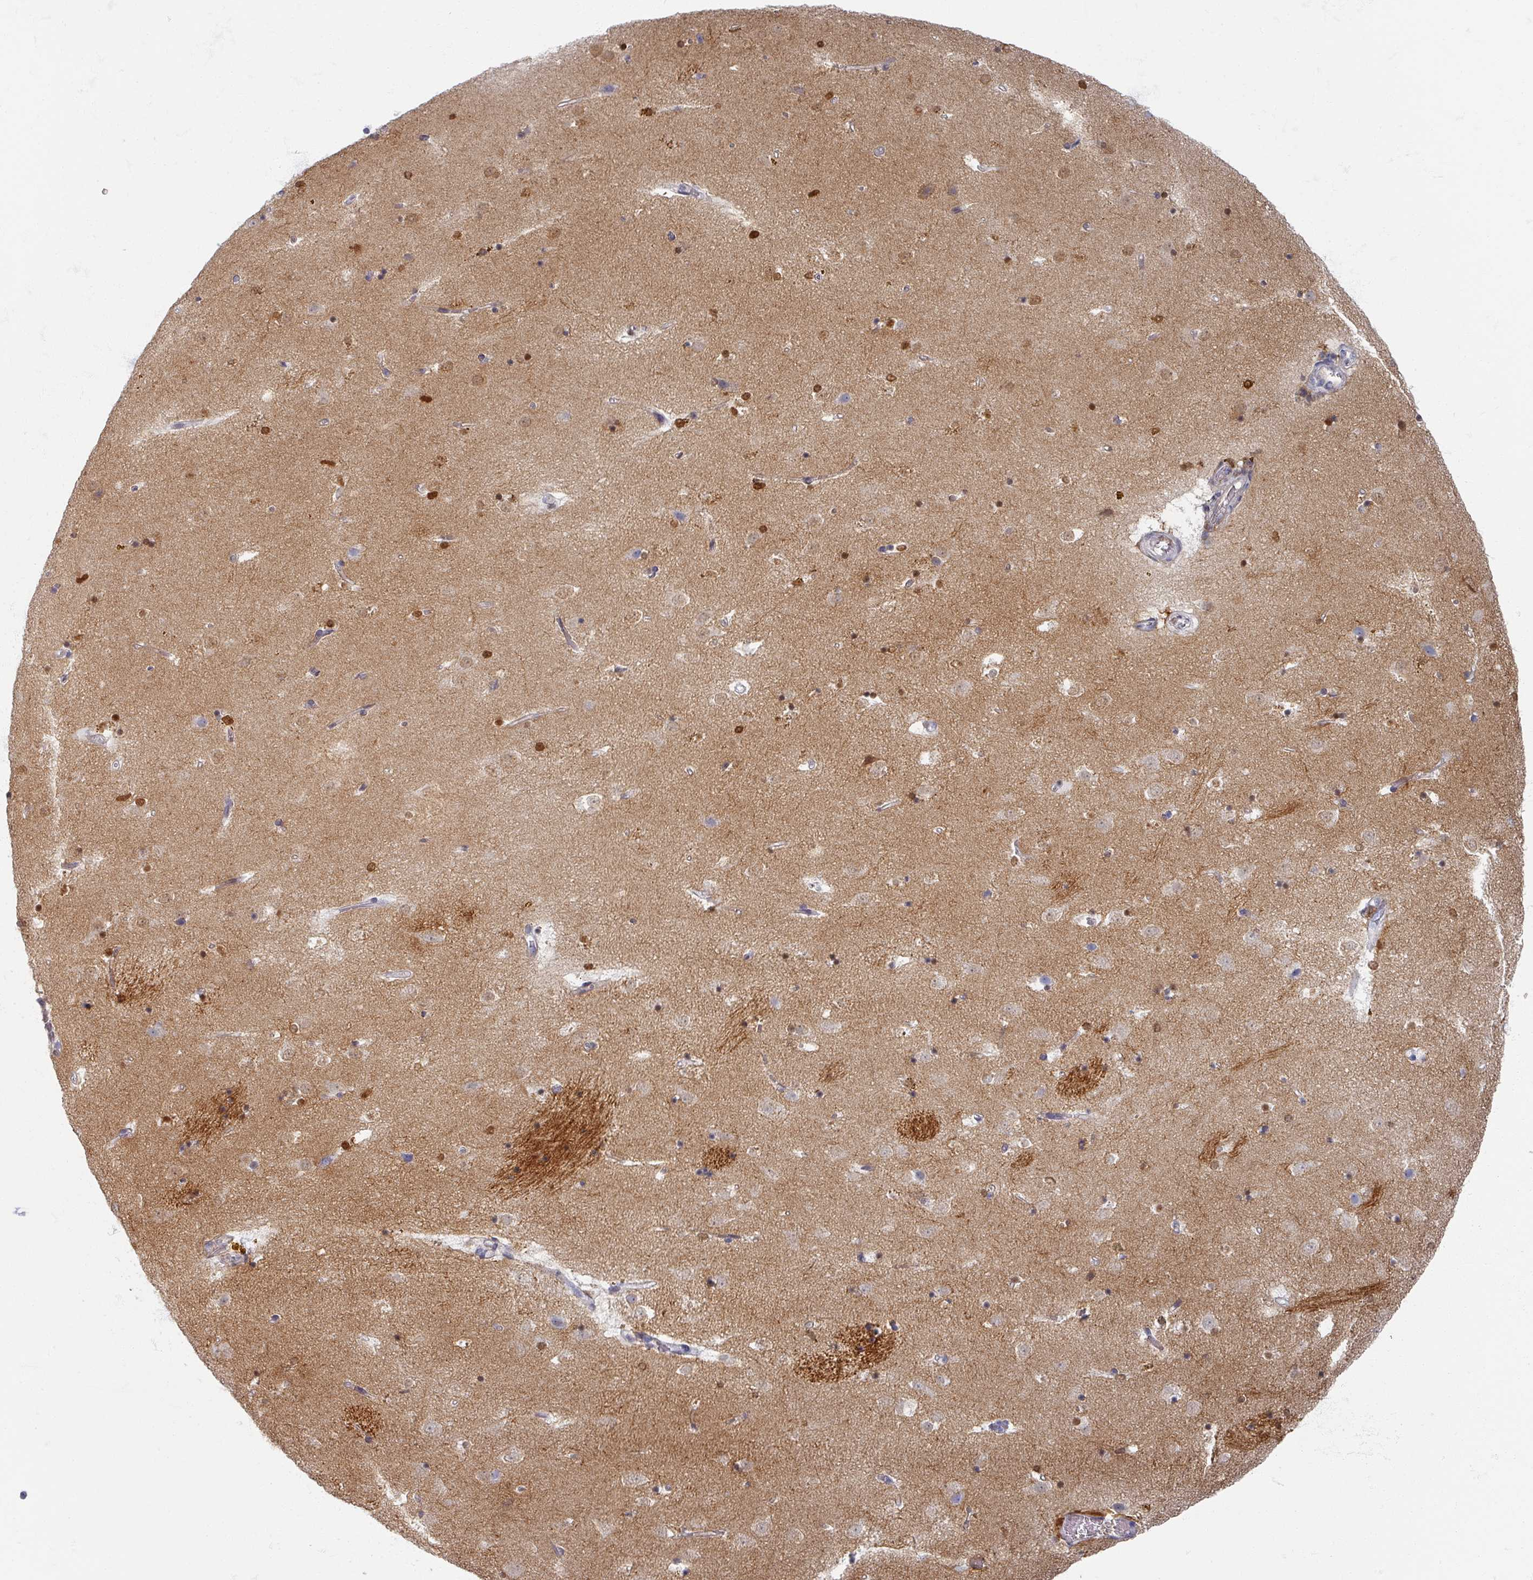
{"staining": {"intensity": "moderate", "quantity": "25%-75%", "location": "nuclear"}, "tissue": "caudate", "cell_type": "Glial cells", "image_type": "normal", "snomed": [{"axis": "morphology", "description": "Normal tissue, NOS"}, {"axis": "topography", "description": "Lateral ventricle wall"}], "caption": "Caudate stained with a brown dye reveals moderate nuclear positive expression in about 25%-75% of glial cells.", "gene": "OMG", "patient": {"sex": "male", "age": 58}}